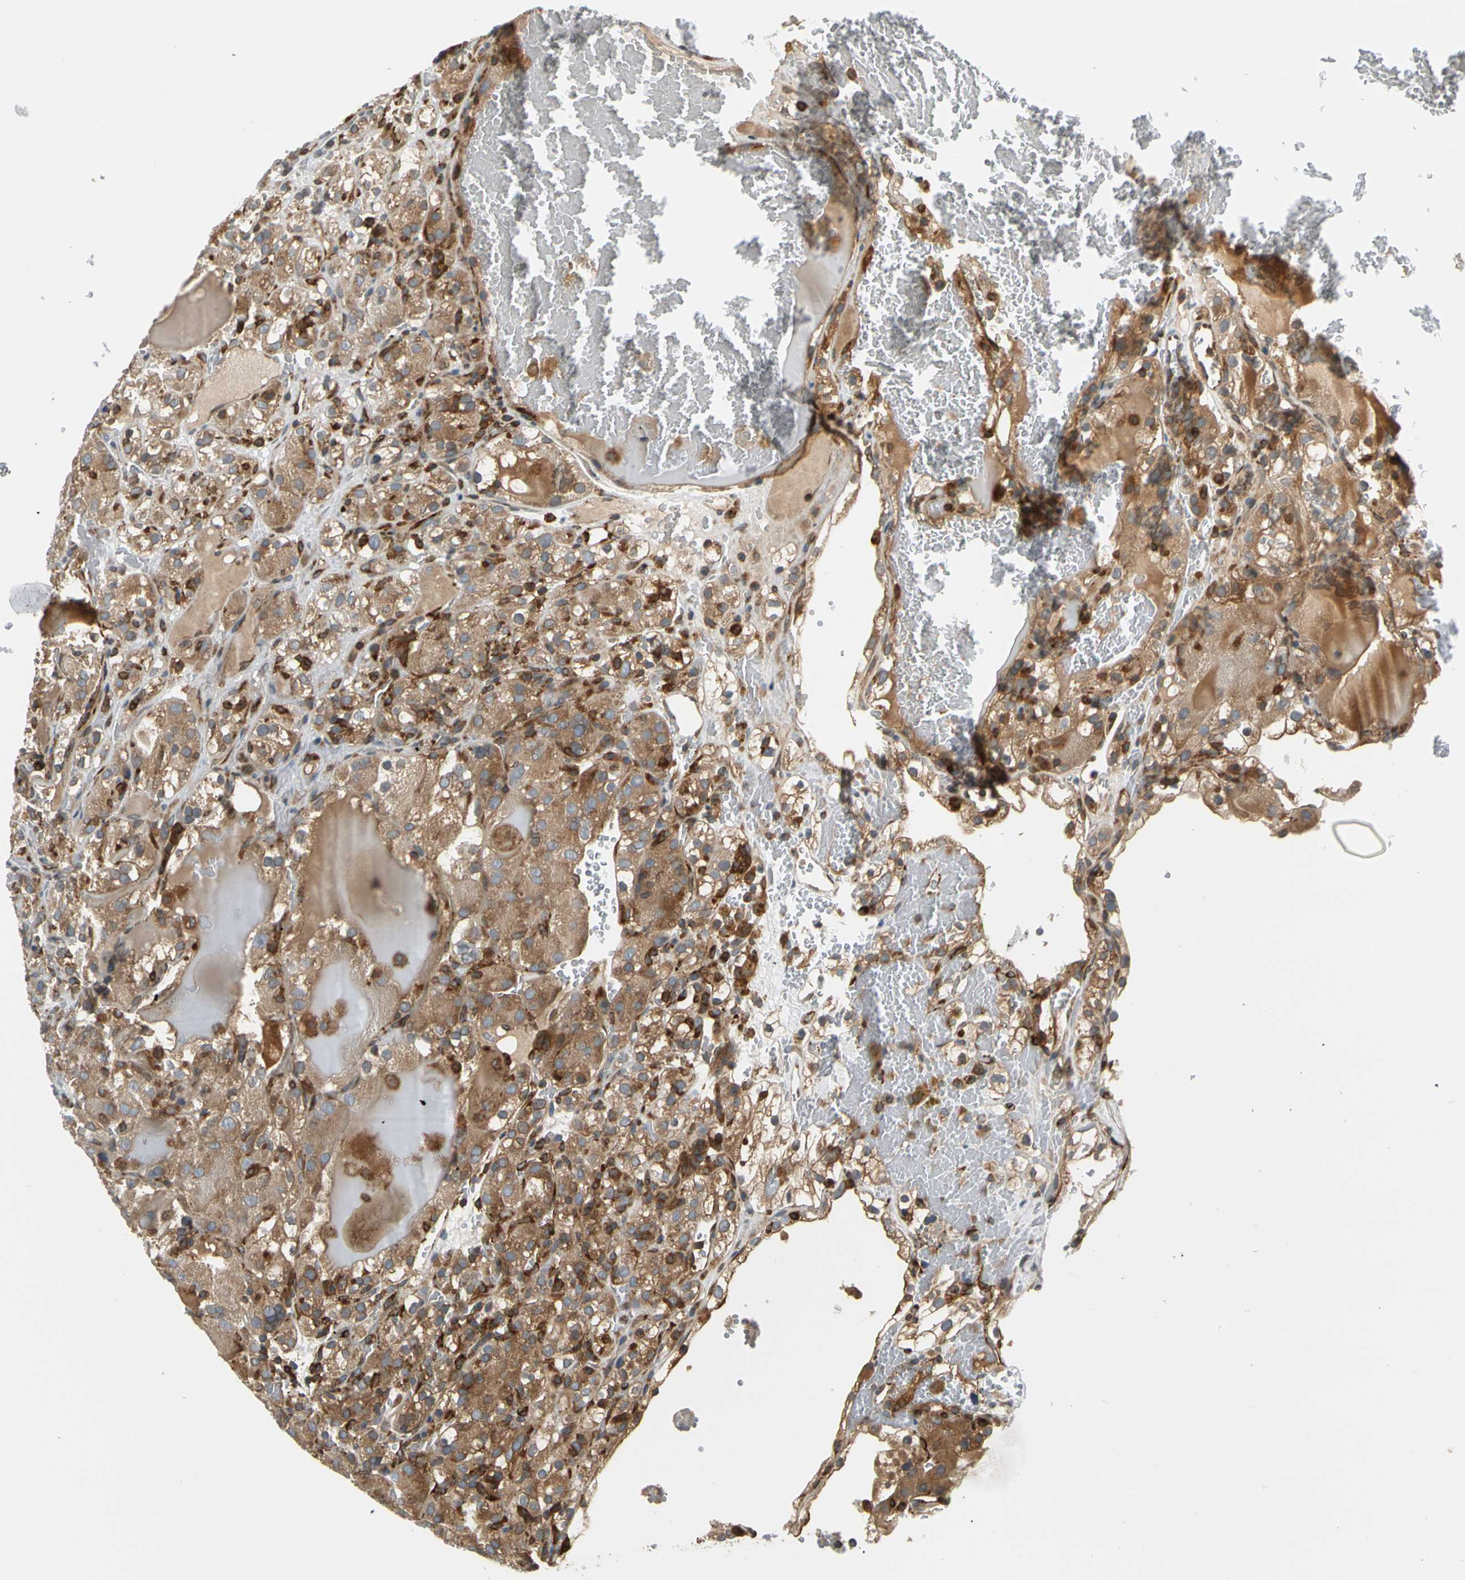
{"staining": {"intensity": "moderate", "quantity": "25%-75%", "location": "cytoplasmic/membranous"}, "tissue": "renal cancer", "cell_type": "Tumor cells", "image_type": "cancer", "snomed": [{"axis": "morphology", "description": "Normal tissue, NOS"}, {"axis": "morphology", "description": "Adenocarcinoma, NOS"}, {"axis": "topography", "description": "Kidney"}], "caption": "Protein analysis of renal cancer tissue displays moderate cytoplasmic/membranous positivity in about 25%-75% of tumor cells.", "gene": "TRIO", "patient": {"sex": "male", "age": 61}}